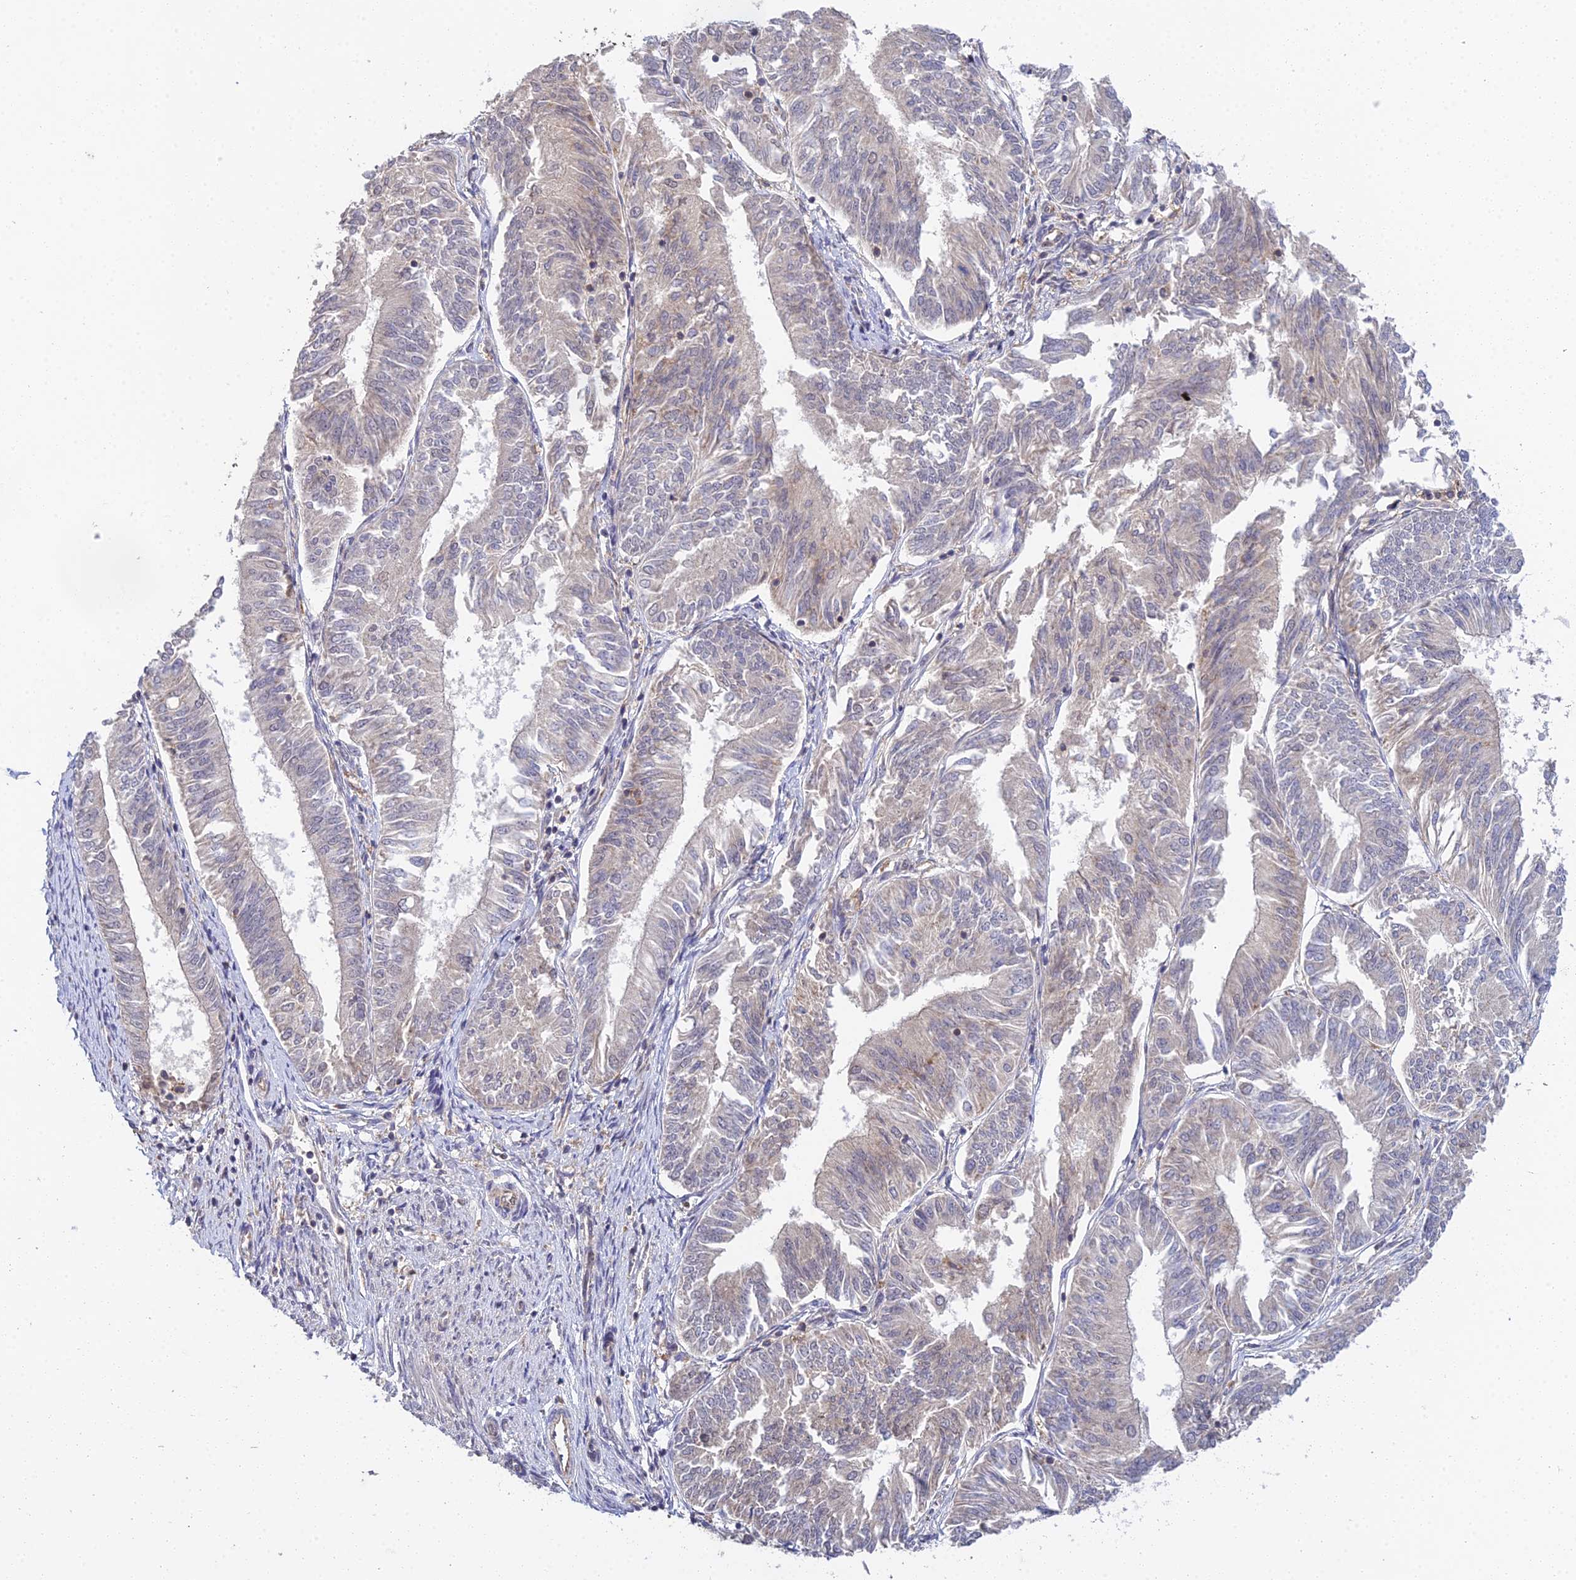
{"staining": {"intensity": "negative", "quantity": "none", "location": "none"}, "tissue": "endometrial cancer", "cell_type": "Tumor cells", "image_type": "cancer", "snomed": [{"axis": "morphology", "description": "Adenocarcinoma, NOS"}, {"axis": "topography", "description": "Endometrium"}], "caption": "IHC of human endometrial adenocarcinoma reveals no expression in tumor cells.", "gene": "TPRX1", "patient": {"sex": "female", "age": 58}}